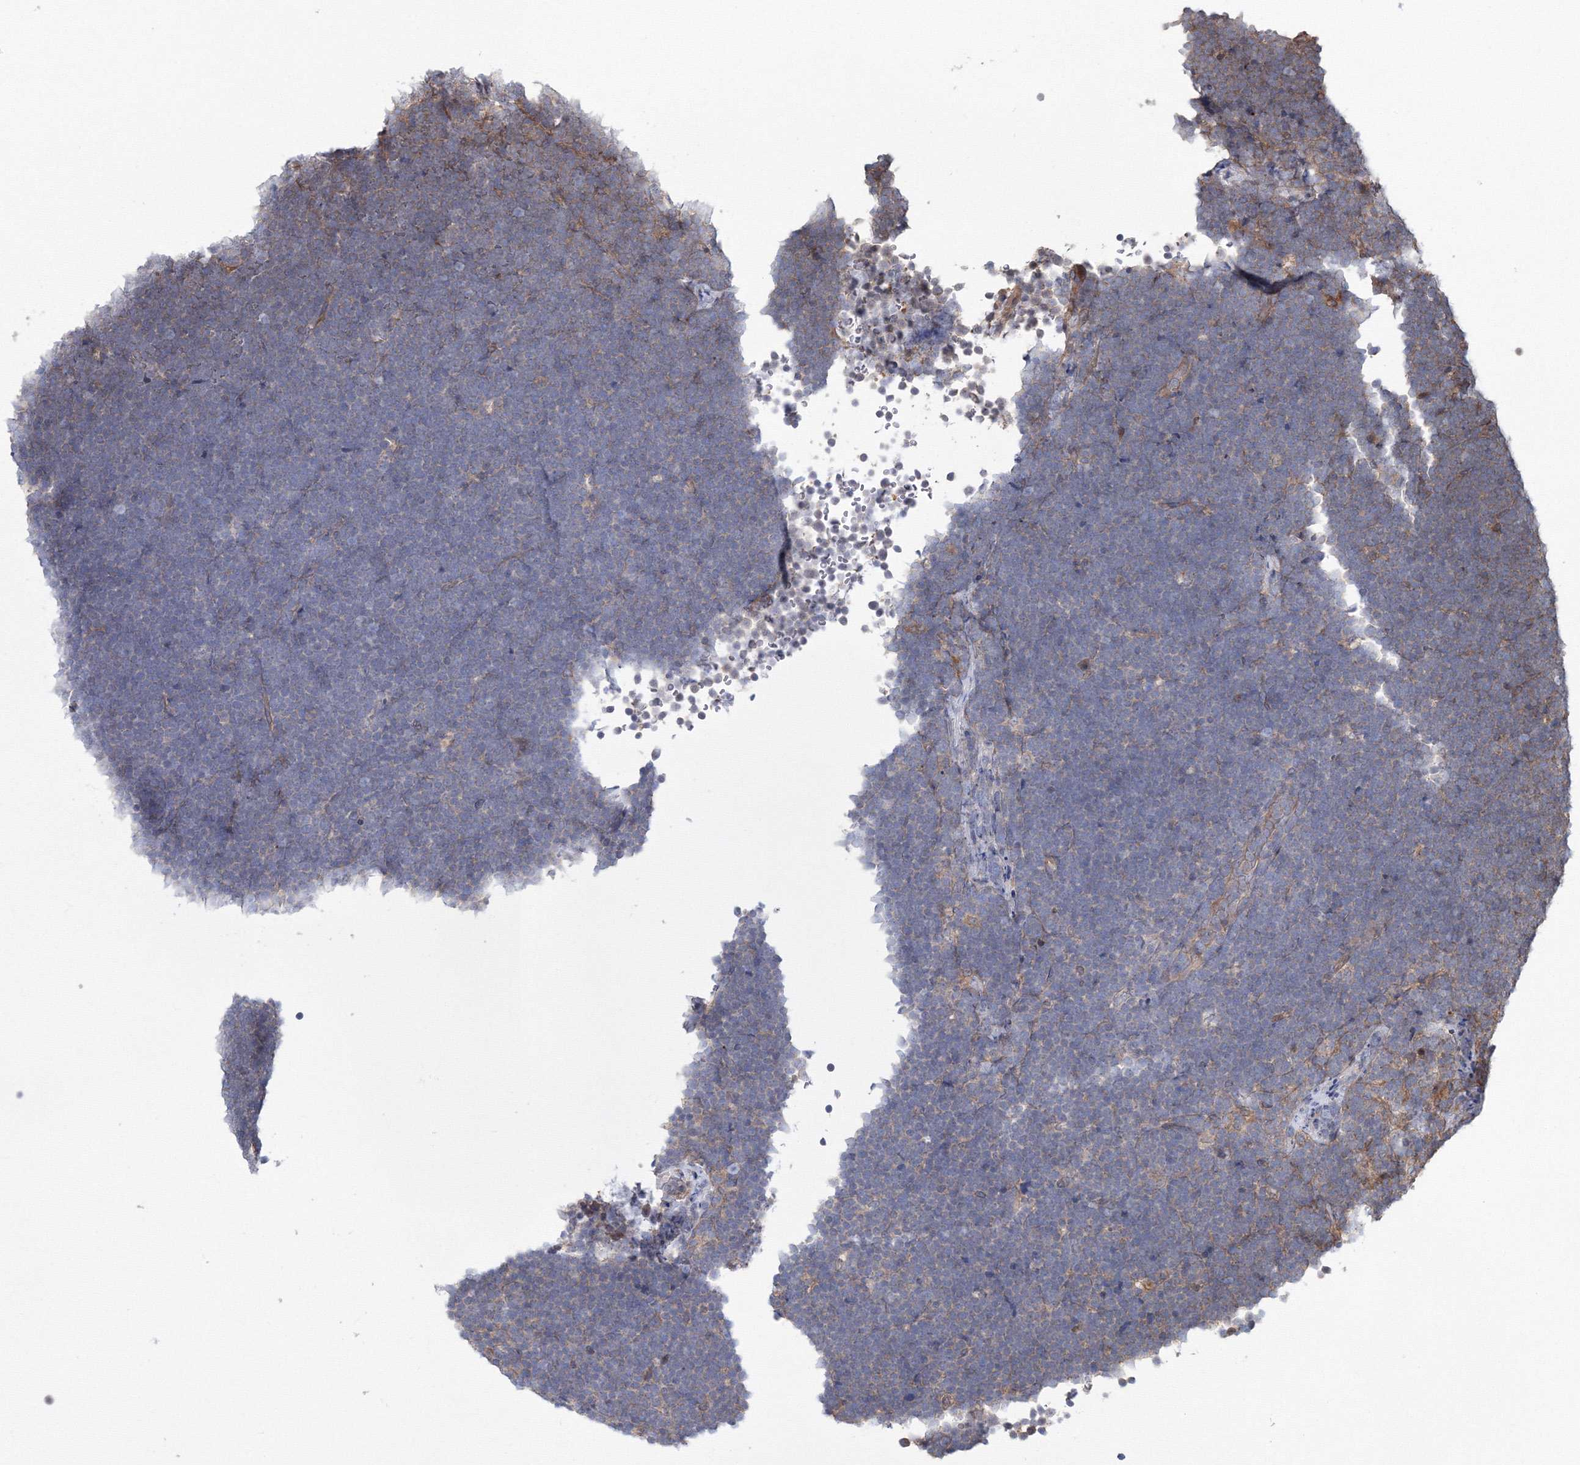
{"staining": {"intensity": "negative", "quantity": "none", "location": "none"}, "tissue": "lymphoma", "cell_type": "Tumor cells", "image_type": "cancer", "snomed": [{"axis": "morphology", "description": "Malignant lymphoma, non-Hodgkin's type, High grade"}, {"axis": "topography", "description": "Lymph node"}], "caption": "Tumor cells are negative for protein expression in human lymphoma.", "gene": "RANBP3L", "patient": {"sex": "male", "age": 13}}